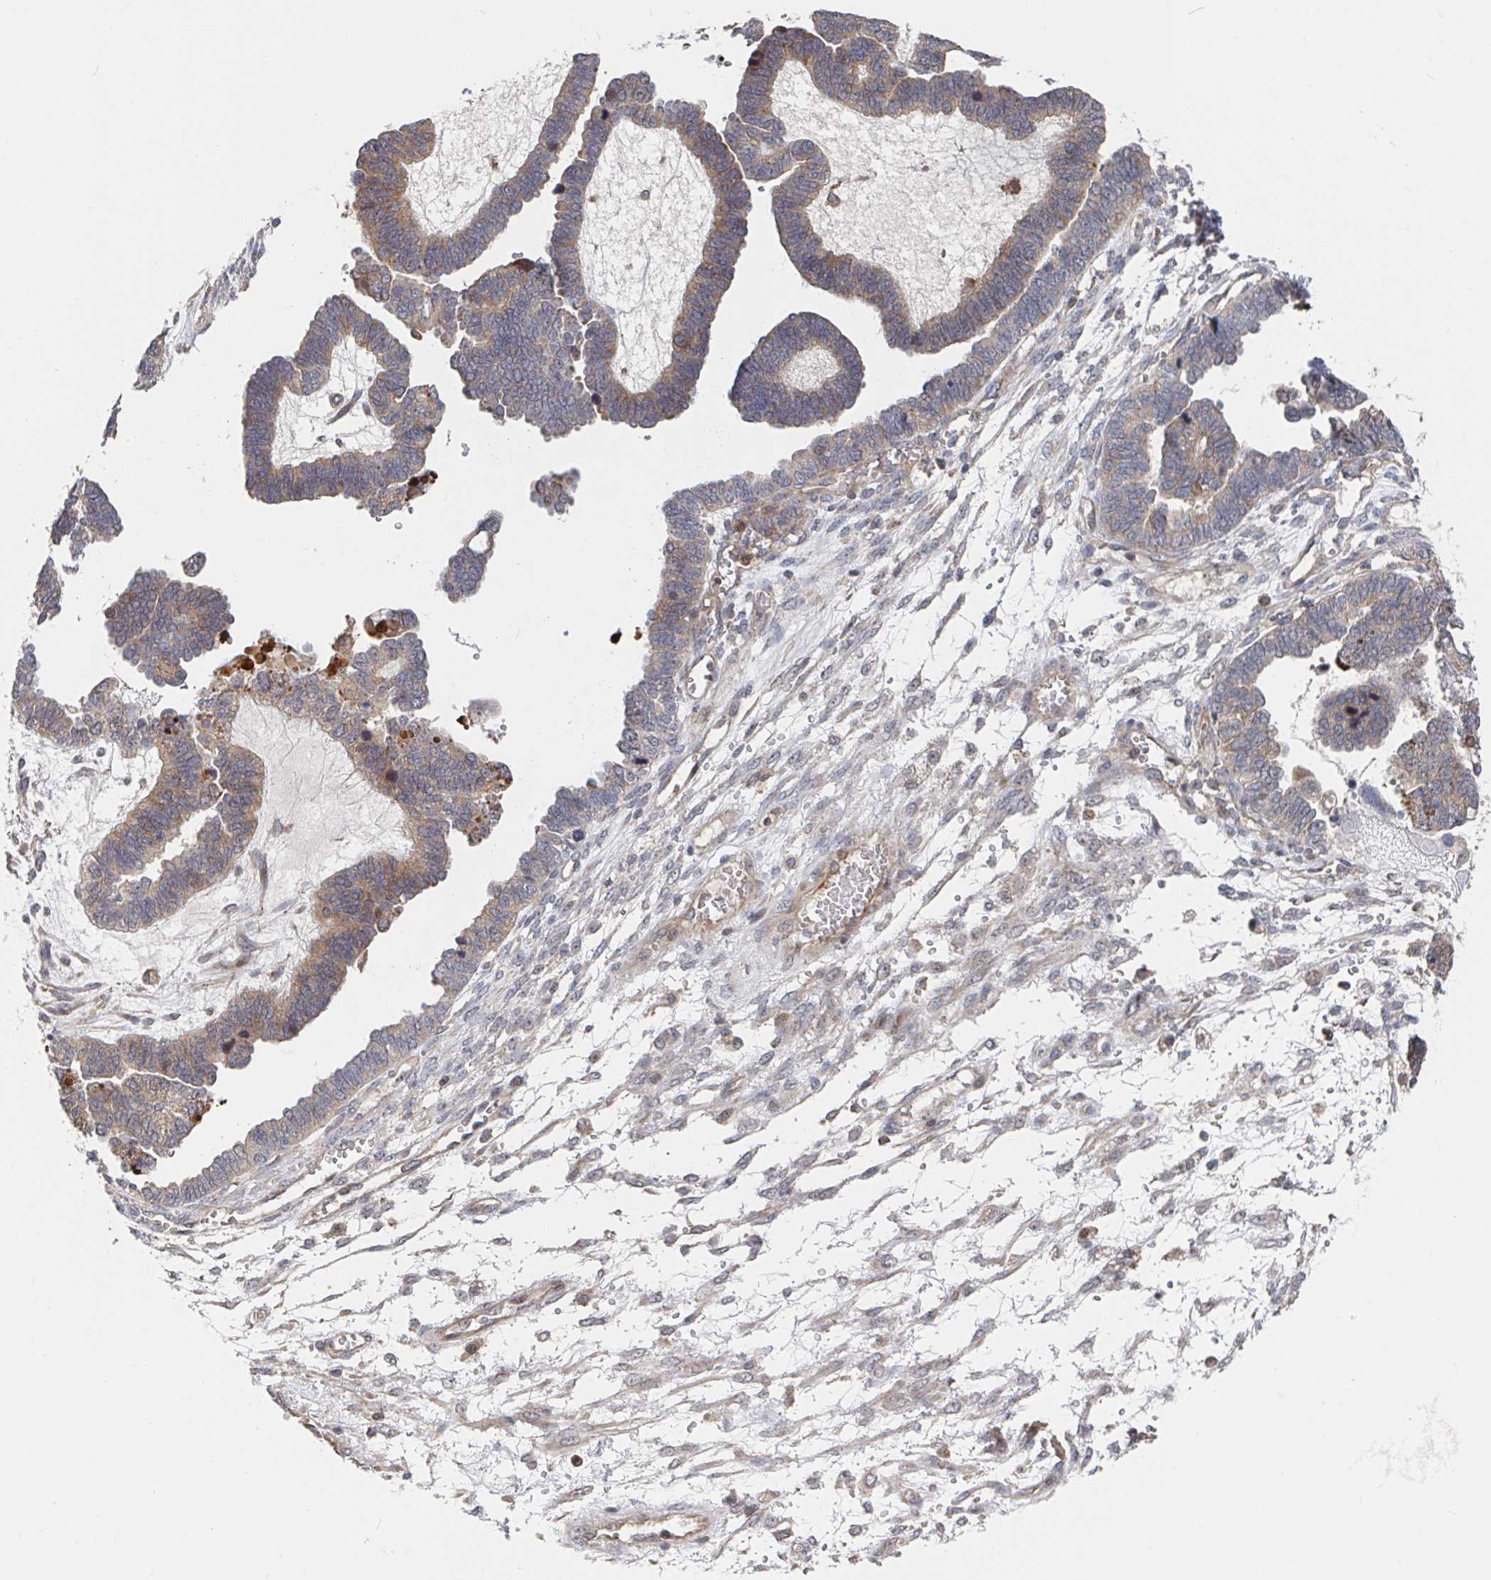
{"staining": {"intensity": "weak", "quantity": "25%-75%", "location": "cytoplasmic/membranous"}, "tissue": "ovarian cancer", "cell_type": "Tumor cells", "image_type": "cancer", "snomed": [{"axis": "morphology", "description": "Cystadenocarcinoma, serous, NOS"}, {"axis": "topography", "description": "Ovary"}], "caption": "Protein staining of ovarian cancer (serous cystadenocarcinoma) tissue demonstrates weak cytoplasmic/membranous staining in about 25%-75% of tumor cells. (DAB (3,3'-diaminobenzidine) IHC, brown staining for protein, blue staining for nuclei).", "gene": "DHRS12", "patient": {"sex": "female", "age": 51}}